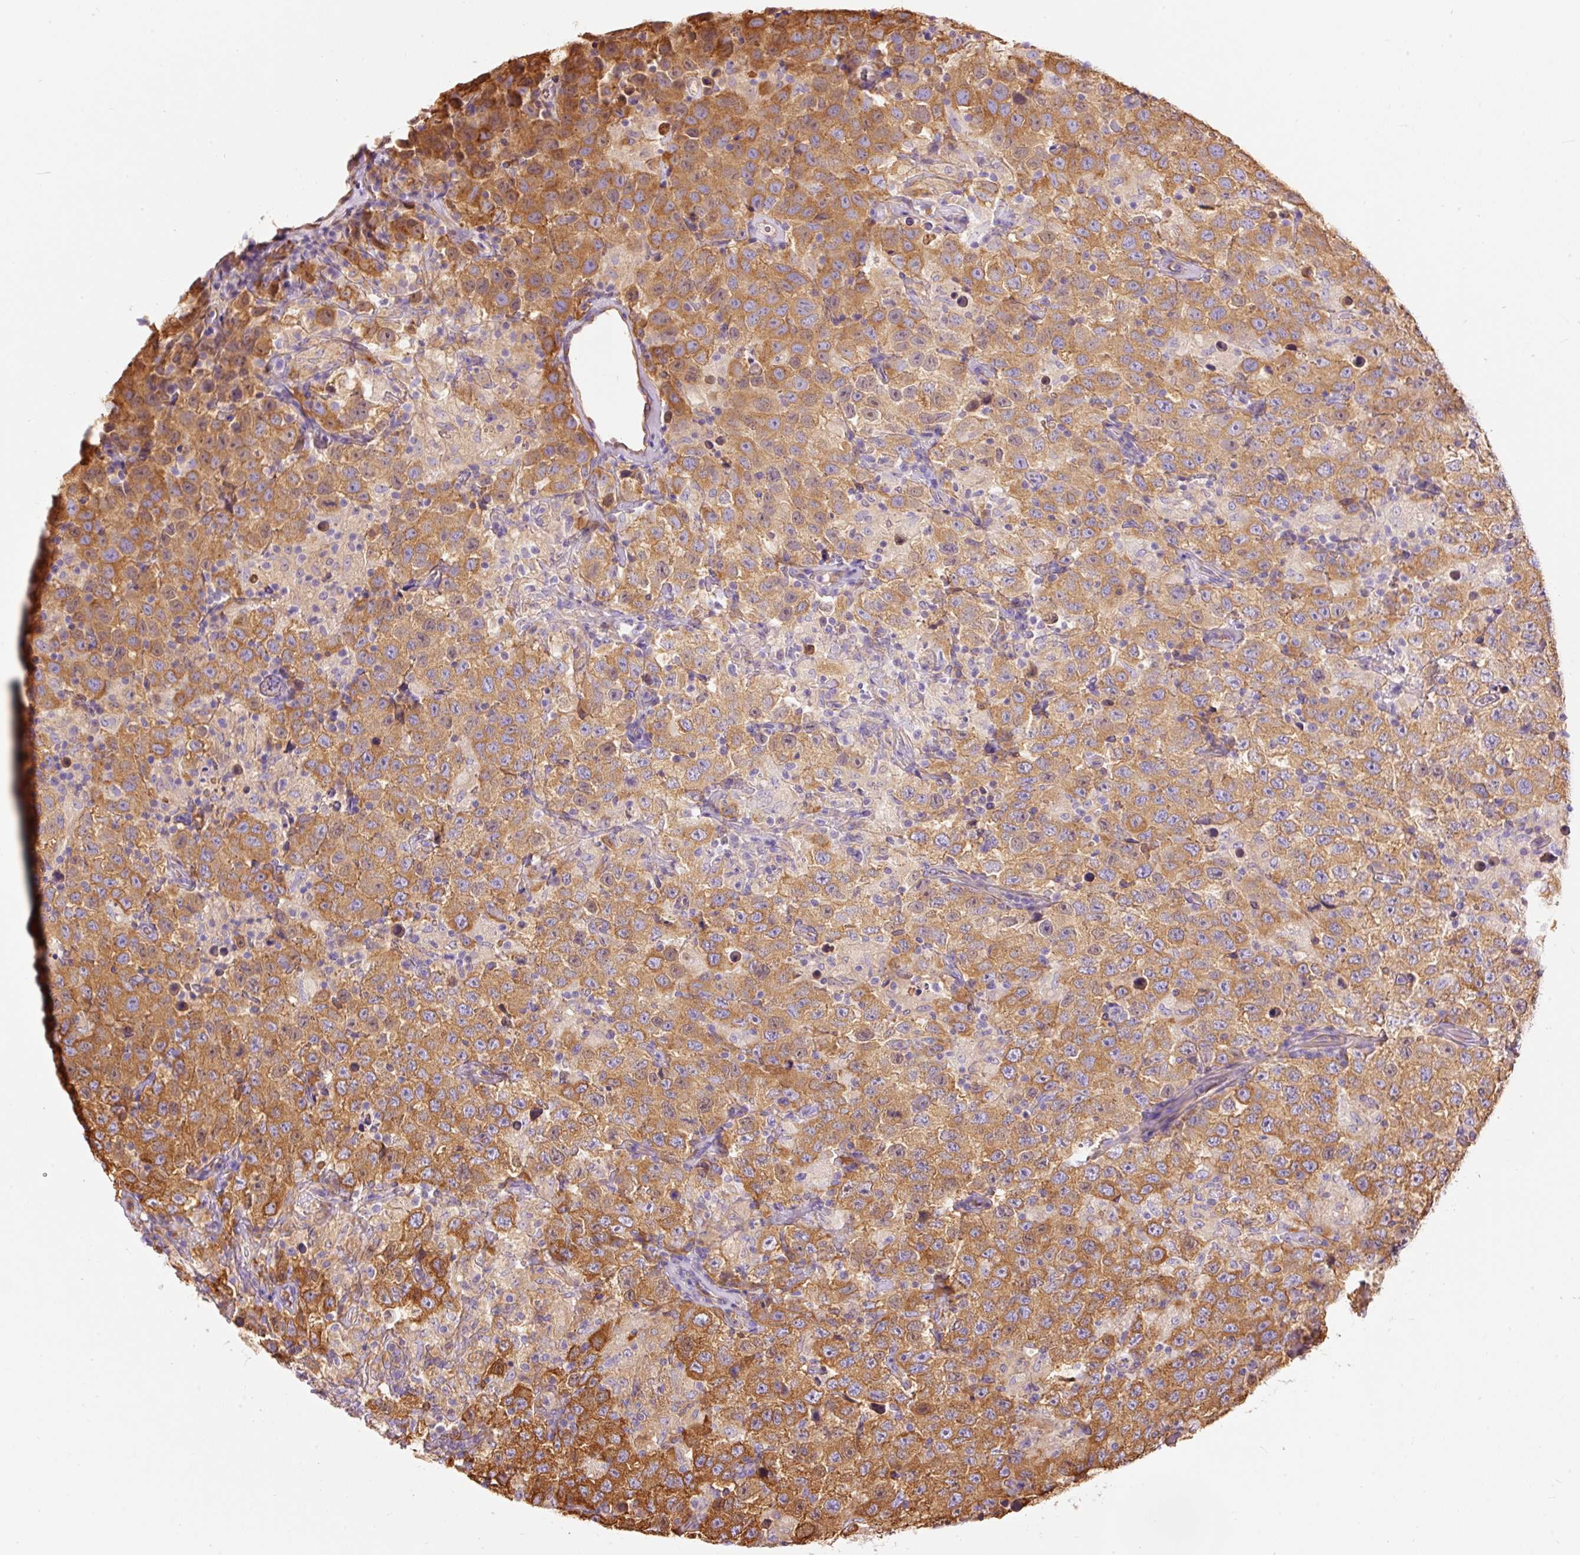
{"staining": {"intensity": "moderate", "quantity": ">75%", "location": "cytoplasmic/membranous"}, "tissue": "testis cancer", "cell_type": "Tumor cells", "image_type": "cancer", "snomed": [{"axis": "morphology", "description": "Seminoma, NOS"}, {"axis": "topography", "description": "Testis"}], "caption": "The histopathology image reveals immunohistochemical staining of seminoma (testis). There is moderate cytoplasmic/membranous positivity is identified in about >75% of tumor cells. (Stains: DAB (3,3'-diaminobenzidine) in brown, nuclei in blue, Microscopy: brightfield microscopy at high magnification).", "gene": "IL10RB", "patient": {"sex": "male", "age": 41}}